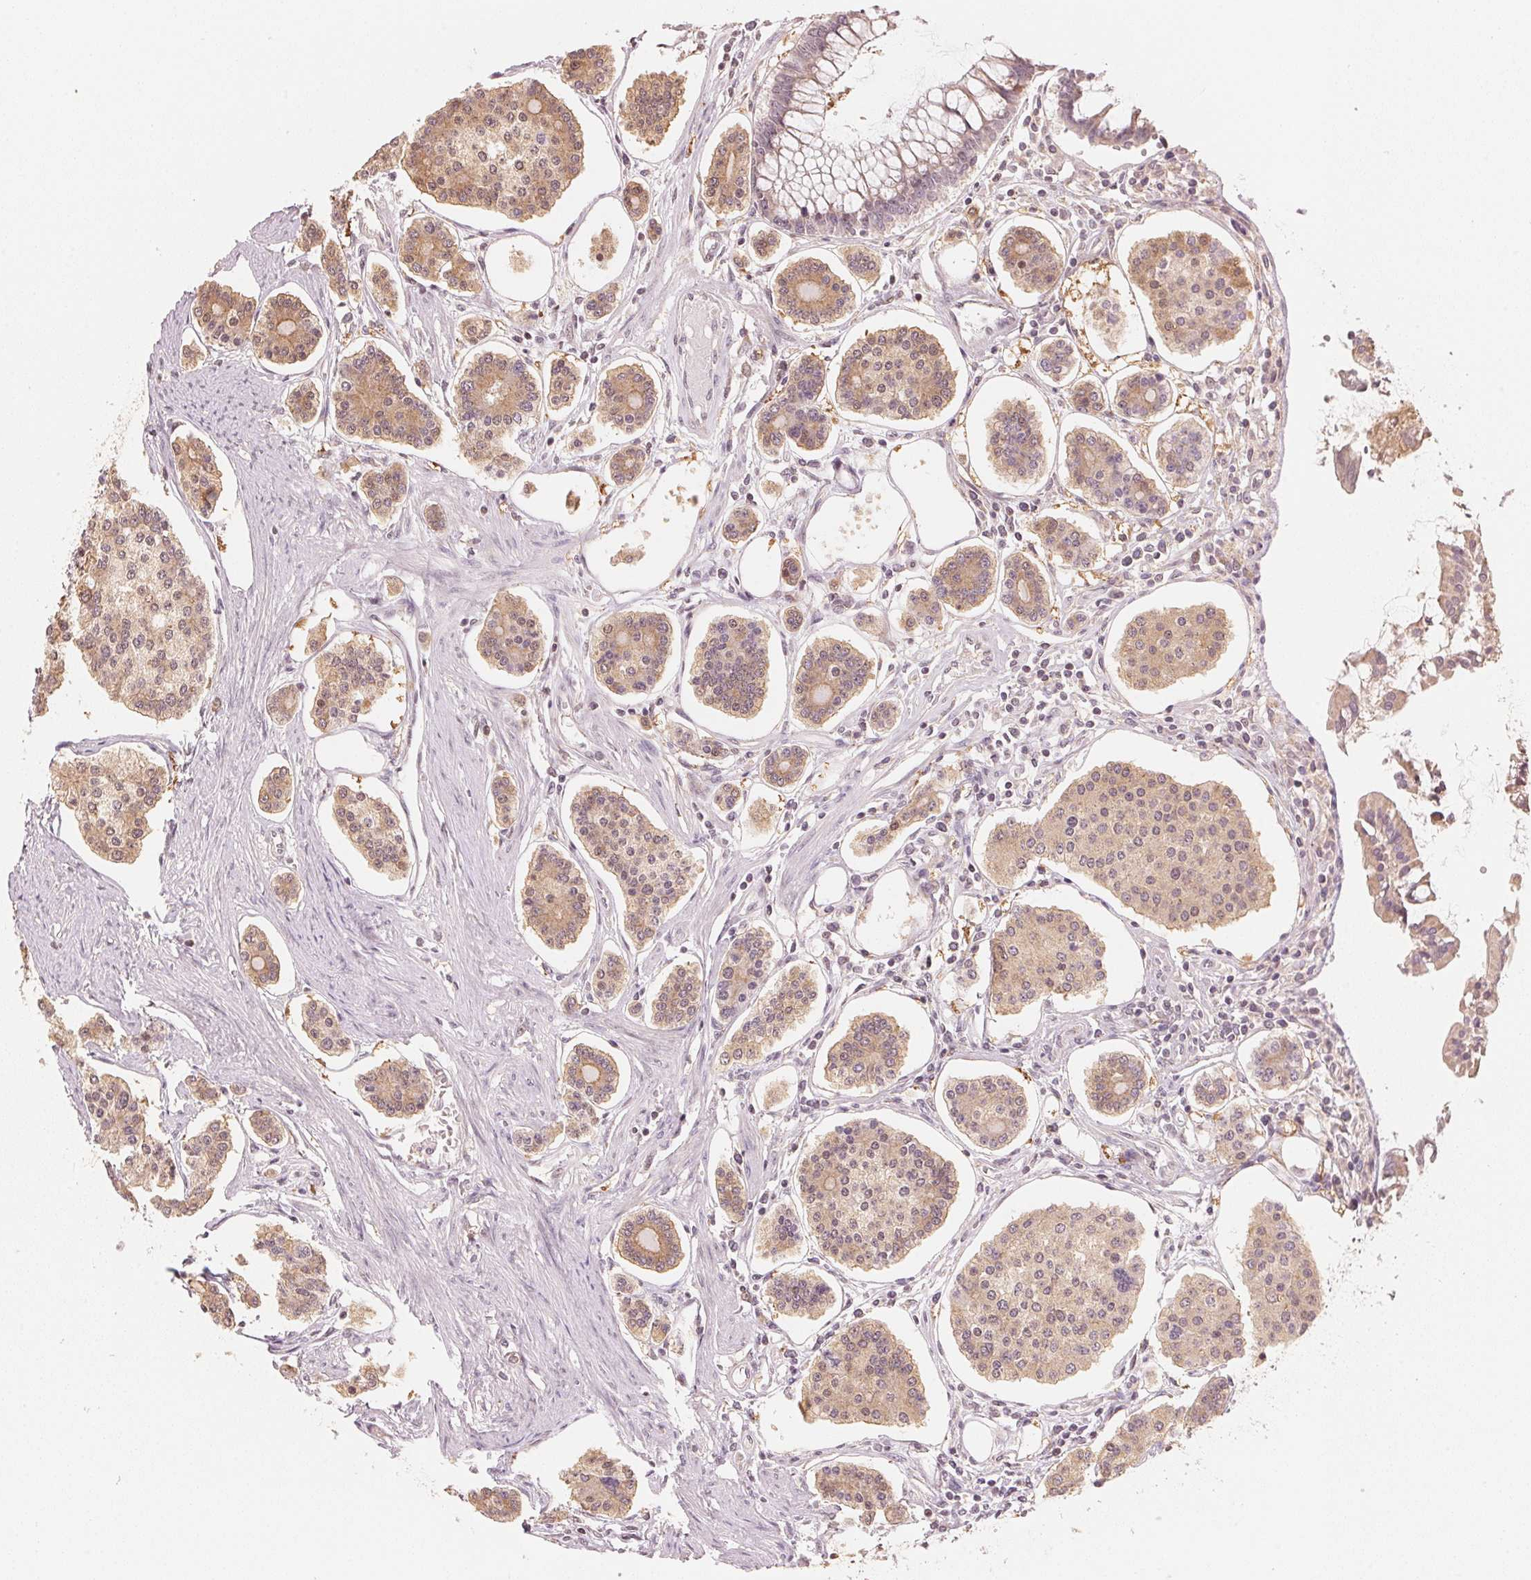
{"staining": {"intensity": "weak", "quantity": ">75%", "location": "cytoplasmic/membranous"}, "tissue": "carcinoid", "cell_type": "Tumor cells", "image_type": "cancer", "snomed": [{"axis": "morphology", "description": "Carcinoid, malignant, NOS"}, {"axis": "topography", "description": "Small intestine"}], "caption": "Immunohistochemical staining of malignant carcinoid demonstrates low levels of weak cytoplasmic/membranous protein expression in approximately >75% of tumor cells. The staining was performed using DAB to visualize the protein expression in brown, while the nuclei were stained in blue with hematoxylin (Magnification: 20x).", "gene": "PRKN", "patient": {"sex": "female", "age": 65}}